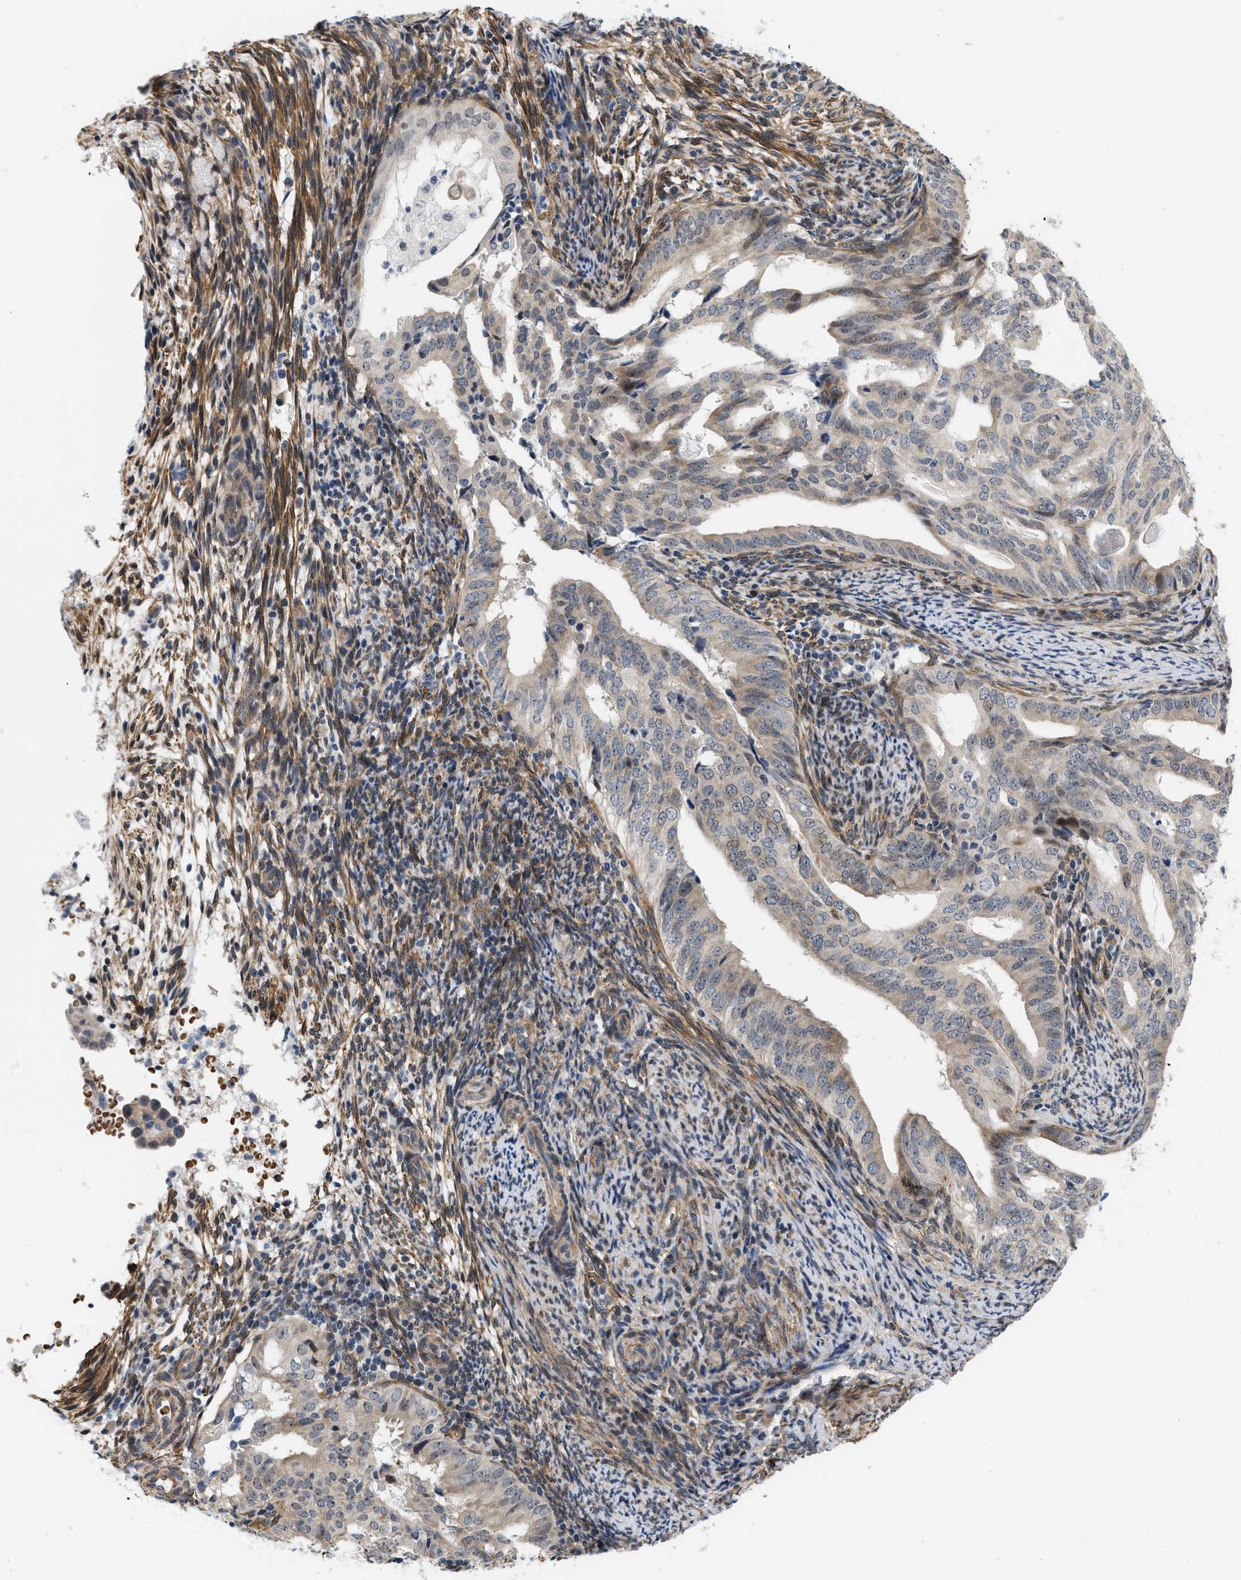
{"staining": {"intensity": "weak", "quantity": "<25%", "location": "cytoplasmic/membranous"}, "tissue": "endometrial cancer", "cell_type": "Tumor cells", "image_type": "cancer", "snomed": [{"axis": "morphology", "description": "Adenocarcinoma, NOS"}, {"axis": "topography", "description": "Endometrium"}], "caption": "The image displays no staining of tumor cells in endometrial cancer (adenocarcinoma). (Stains: DAB immunohistochemistry (IHC) with hematoxylin counter stain, Microscopy: brightfield microscopy at high magnification).", "gene": "GPRASP2", "patient": {"sex": "female", "age": 58}}